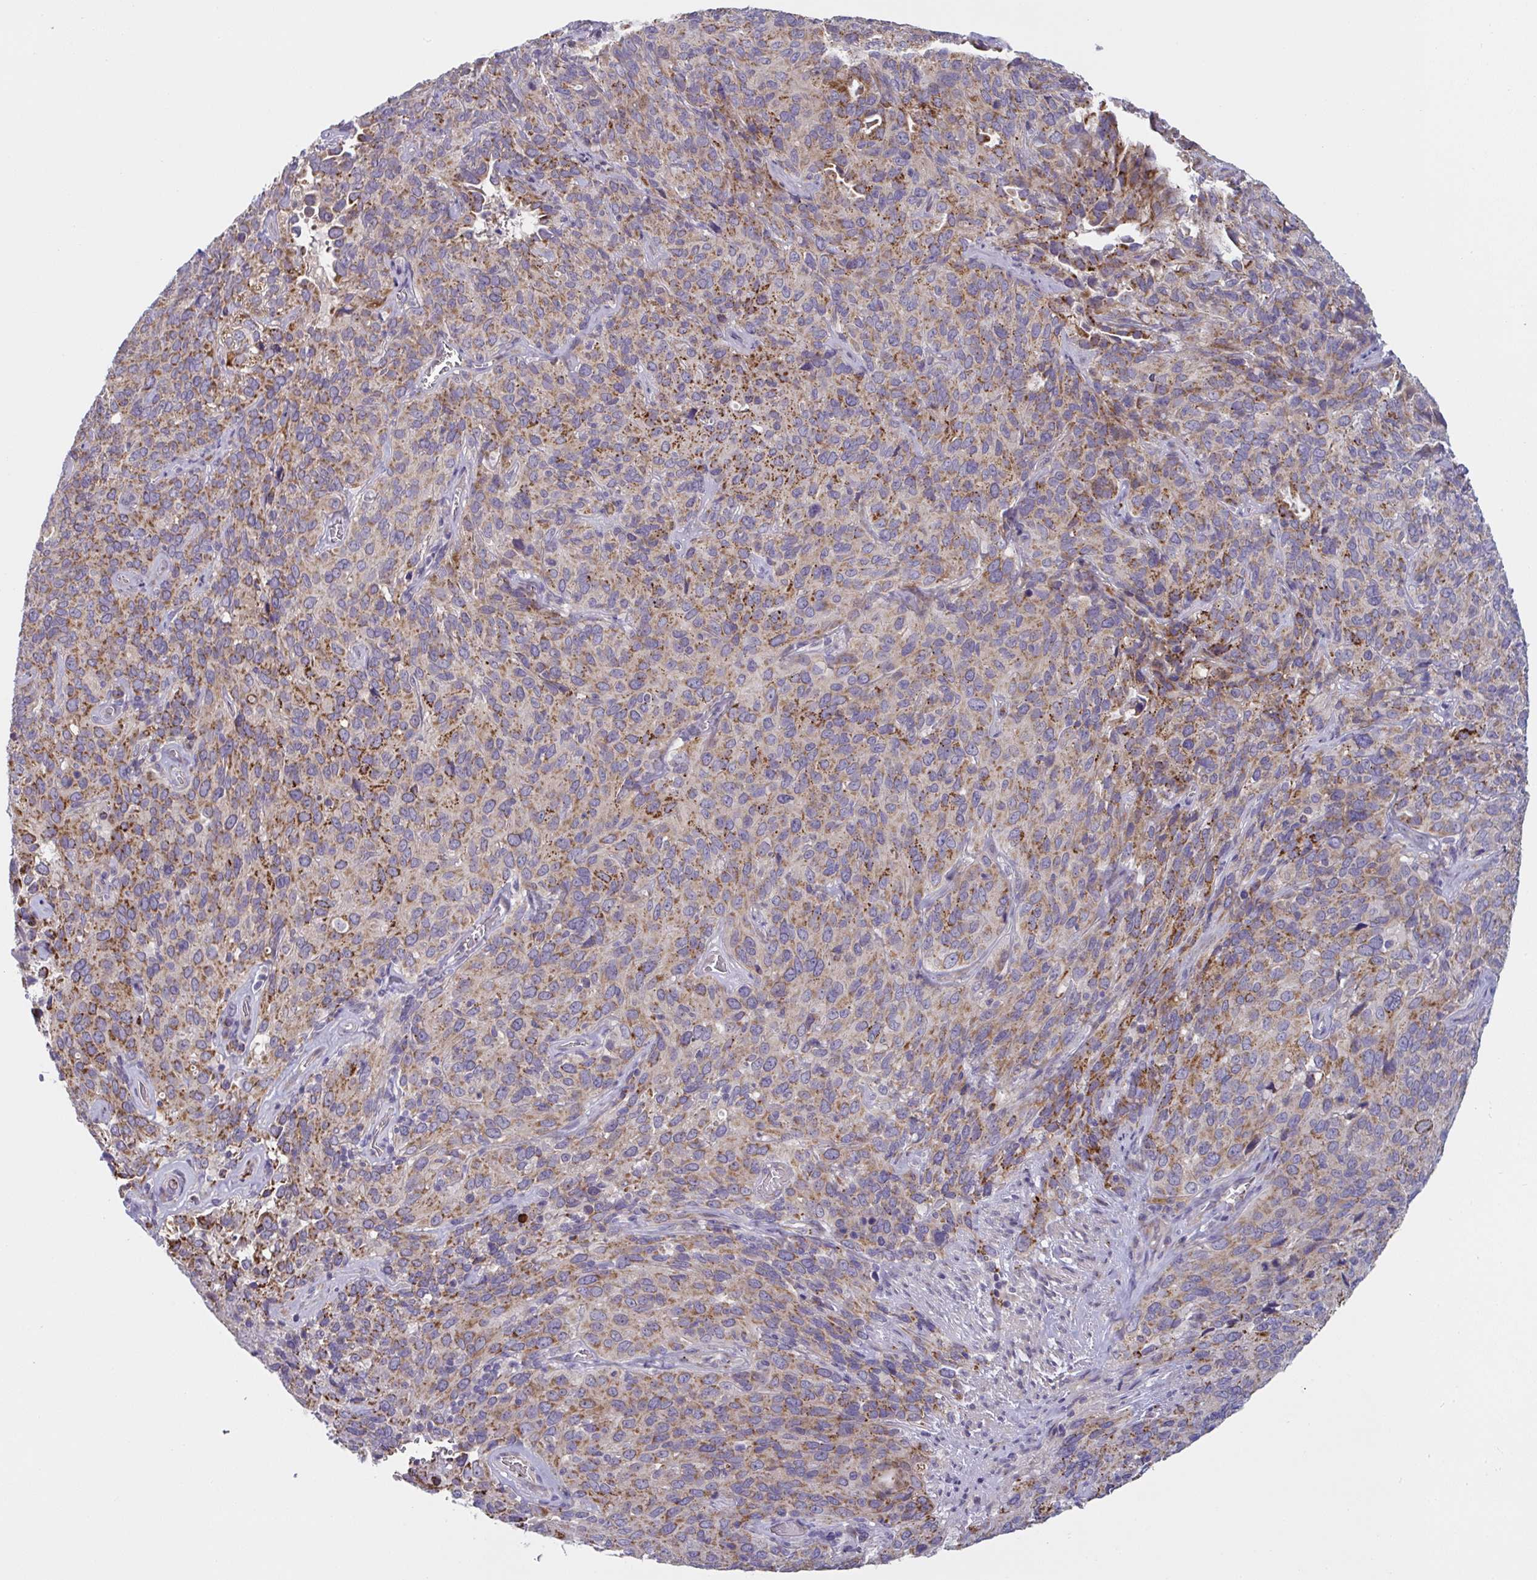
{"staining": {"intensity": "moderate", "quantity": ">75%", "location": "cytoplasmic/membranous"}, "tissue": "cervical cancer", "cell_type": "Tumor cells", "image_type": "cancer", "snomed": [{"axis": "morphology", "description": "Squamous cell carcinoma, NOS"}, {"axis": "topography", "description": "Cervix"}], "caption": "This micrograph reveals squamous cell carcinoma (cervical) stained with immunohistochemistry (IHC) to label a protein in brown. The cytoplasmic/membranous of tumor cells show moderate positivity for the protein. Nuclei are counter-stained blue.", "gene": "MRPS2", "patient": {"sex": "female", "age": 51}}